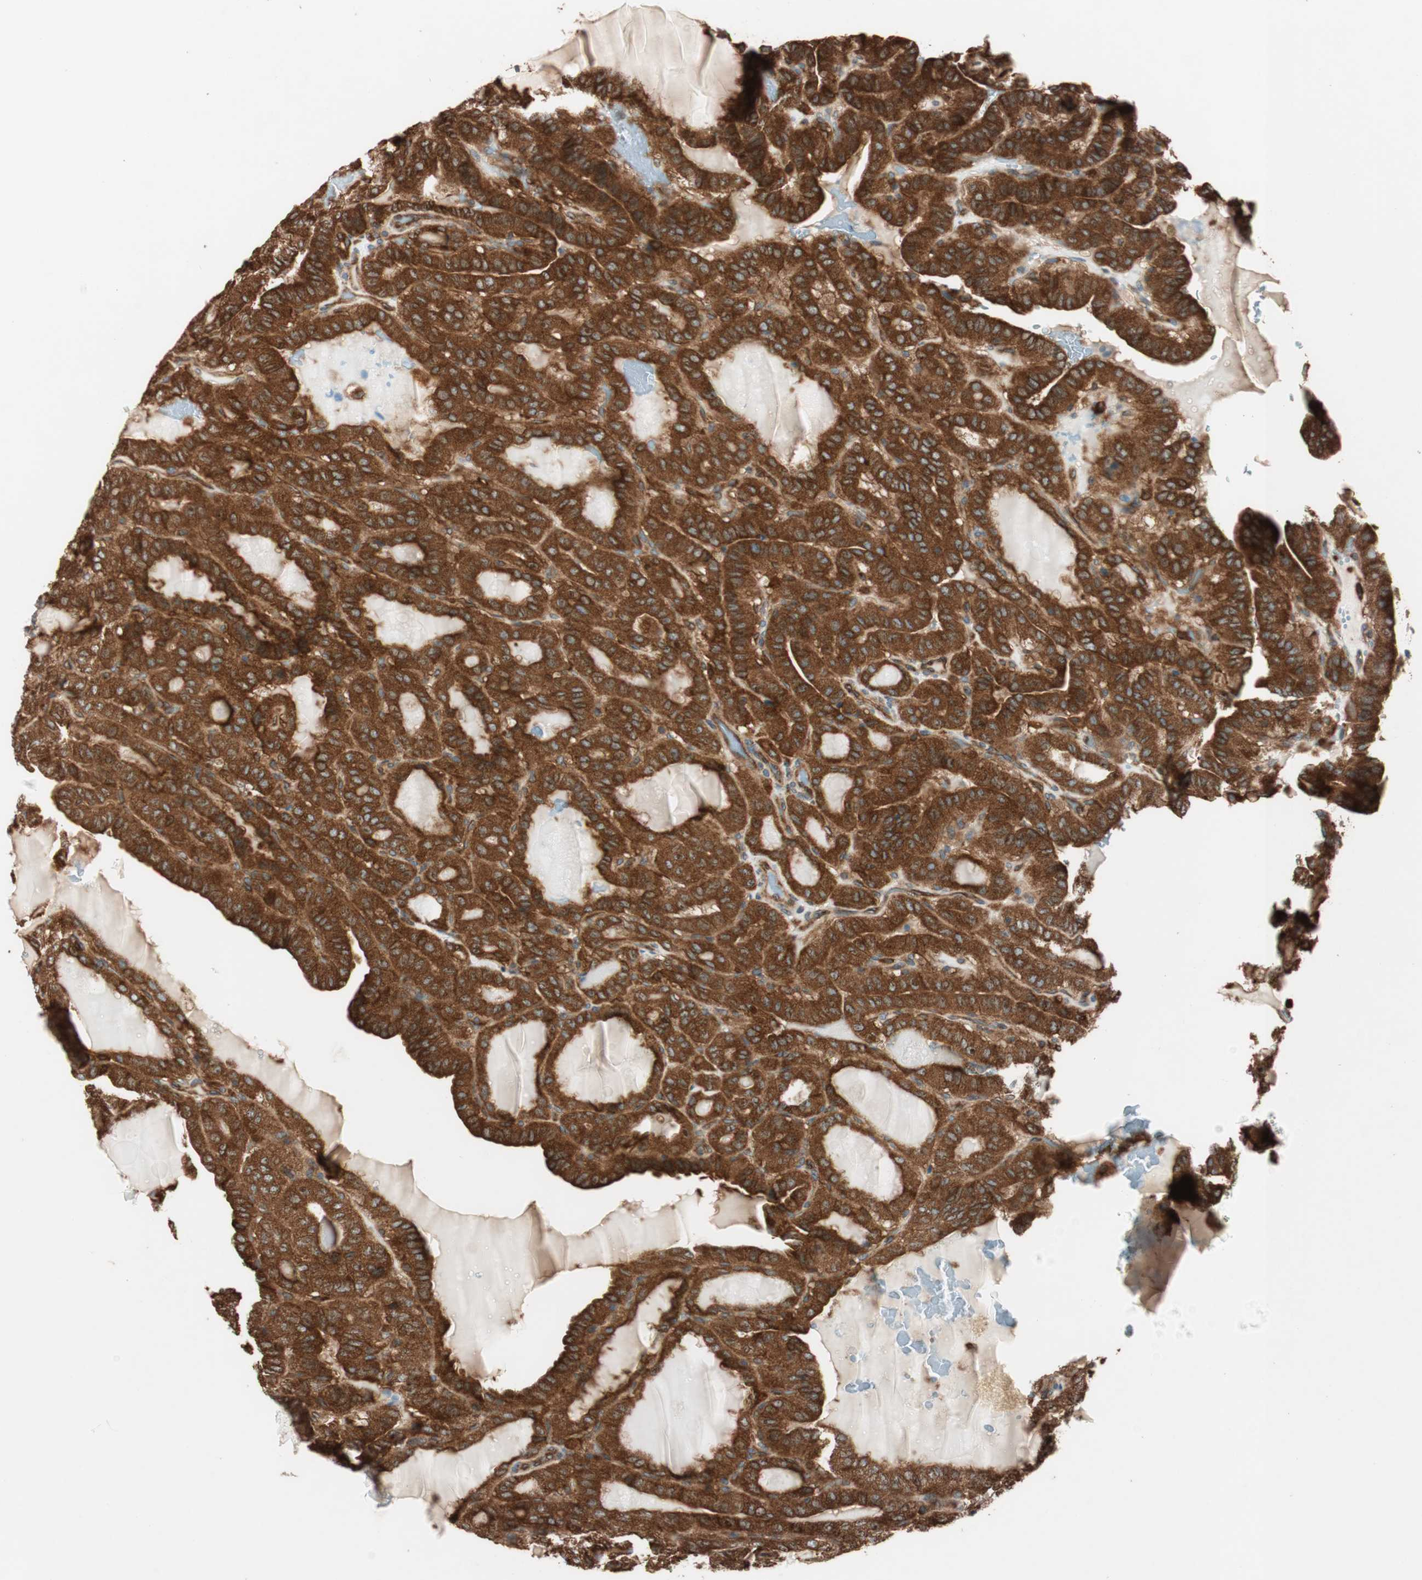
{"staining": {"intensity": "strong", "quantity": ">75%", "location": "cytoplasmic/membranous"}, "tissue": "thyroid cancer", "cell_type": "Tumor cells", "image_type": "cancer", "snomed": [{"axis": "morphology", "description": "Papillary adenocarcinoma, NOS"}, {"axis": "topography", "description": "Thyroid gland"}], "caption": "A histopathology image of thyroid papillary adenocarcinoma stained for a protein shows strong cytoplasmic/membranous brown staining in tumor cells.", "gene": "RAB5A", "patient": {"sex": "male", "age": 77}}